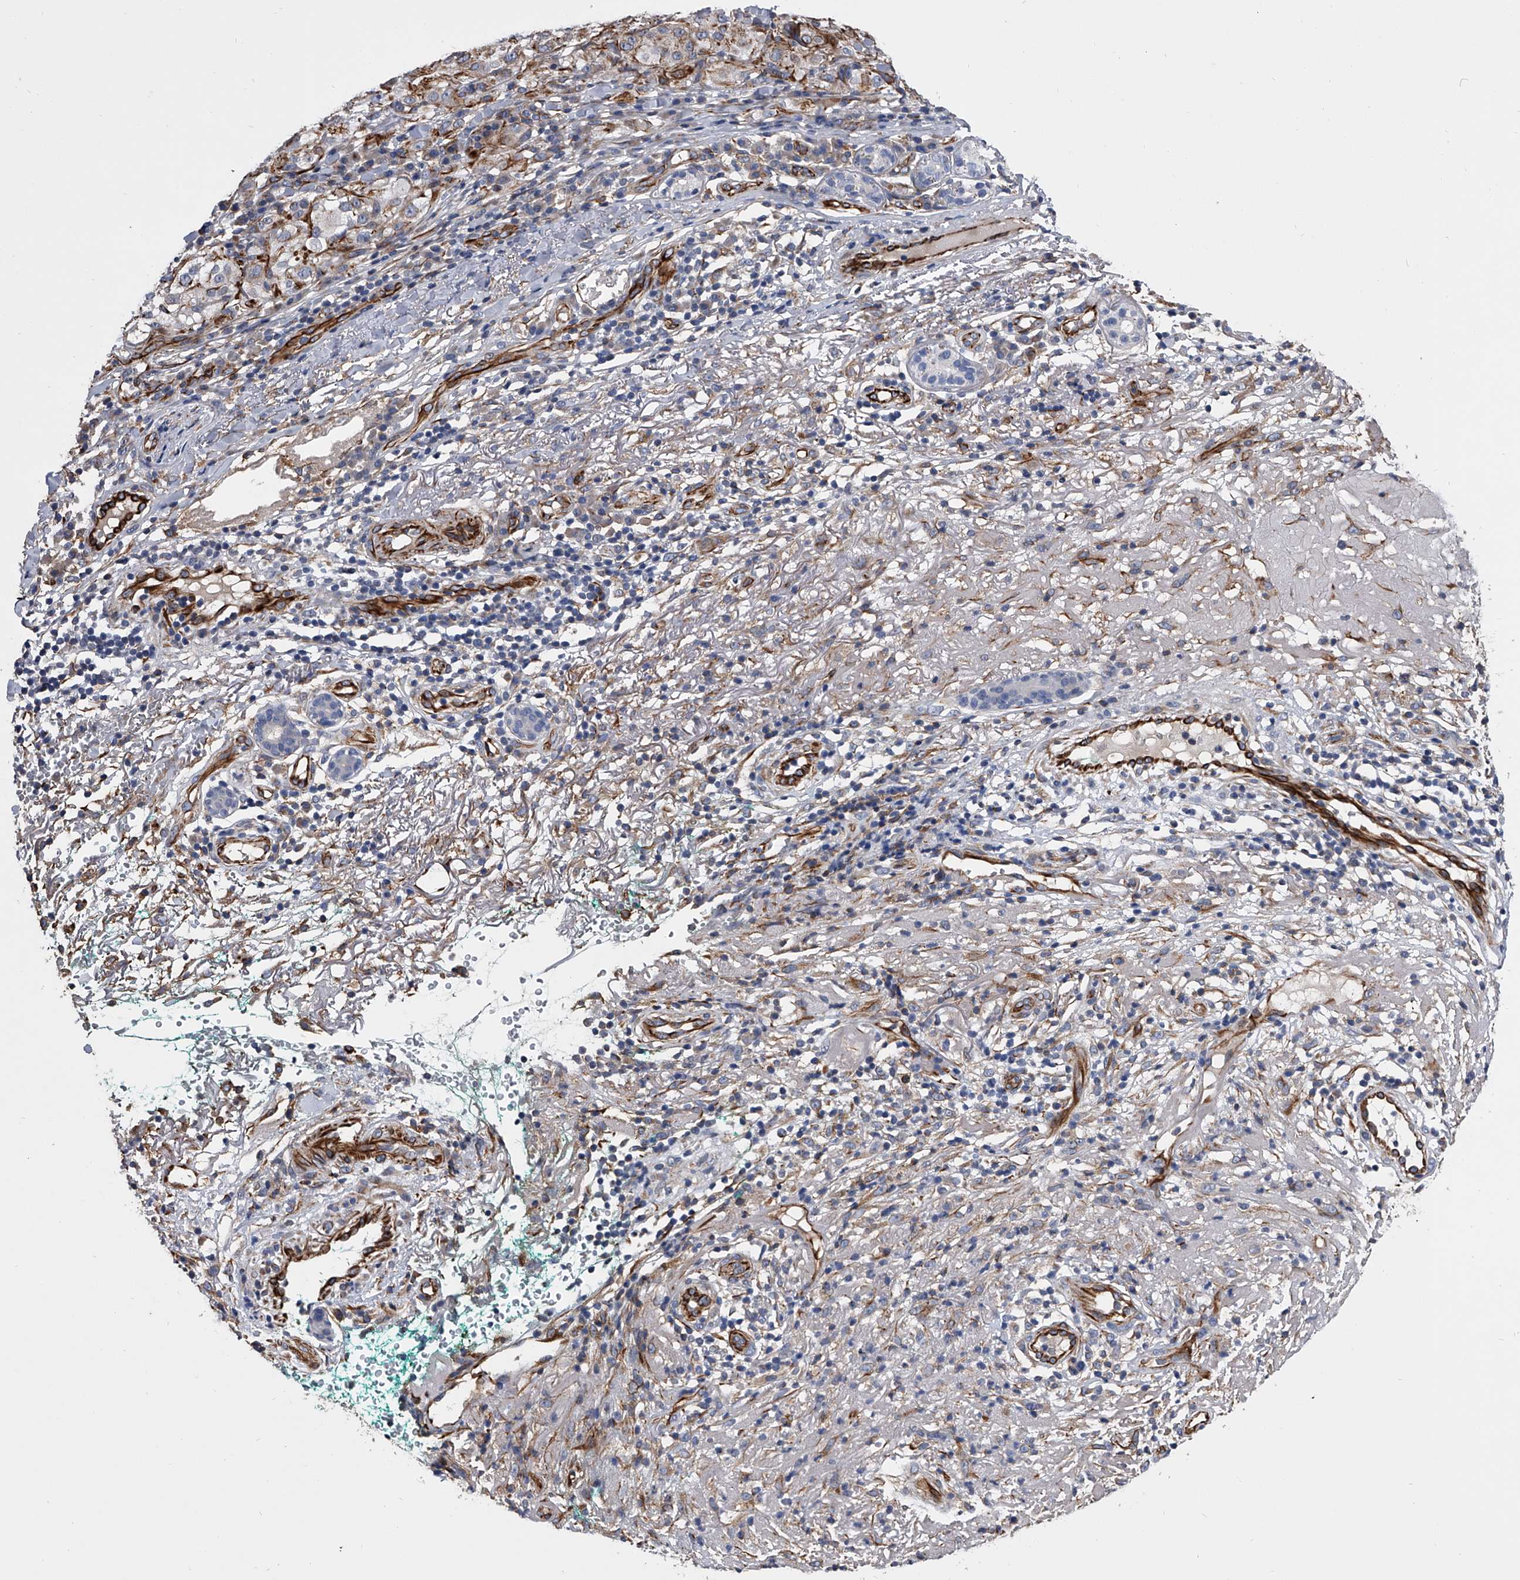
{"staining": {"intensity": "negative", "quantity": "none", "location": "none"}, "tissue": "melanoma", "cell_type": "Tumor cells", "image_type": "cancer", "snomed": [{"axis": "morphology", "description": "Necrosis, NOS"}, {"axis": "morphology", "description": "Malignant melanoma, NOS"}, {"axis": "topography", "description": "Skin"}], "caption": "Histopathology image shows no significant protein positivity in tumor cells of melanoma.", "gene": "EFCAB7", "patient": {"sex": "female", "age": 87}}